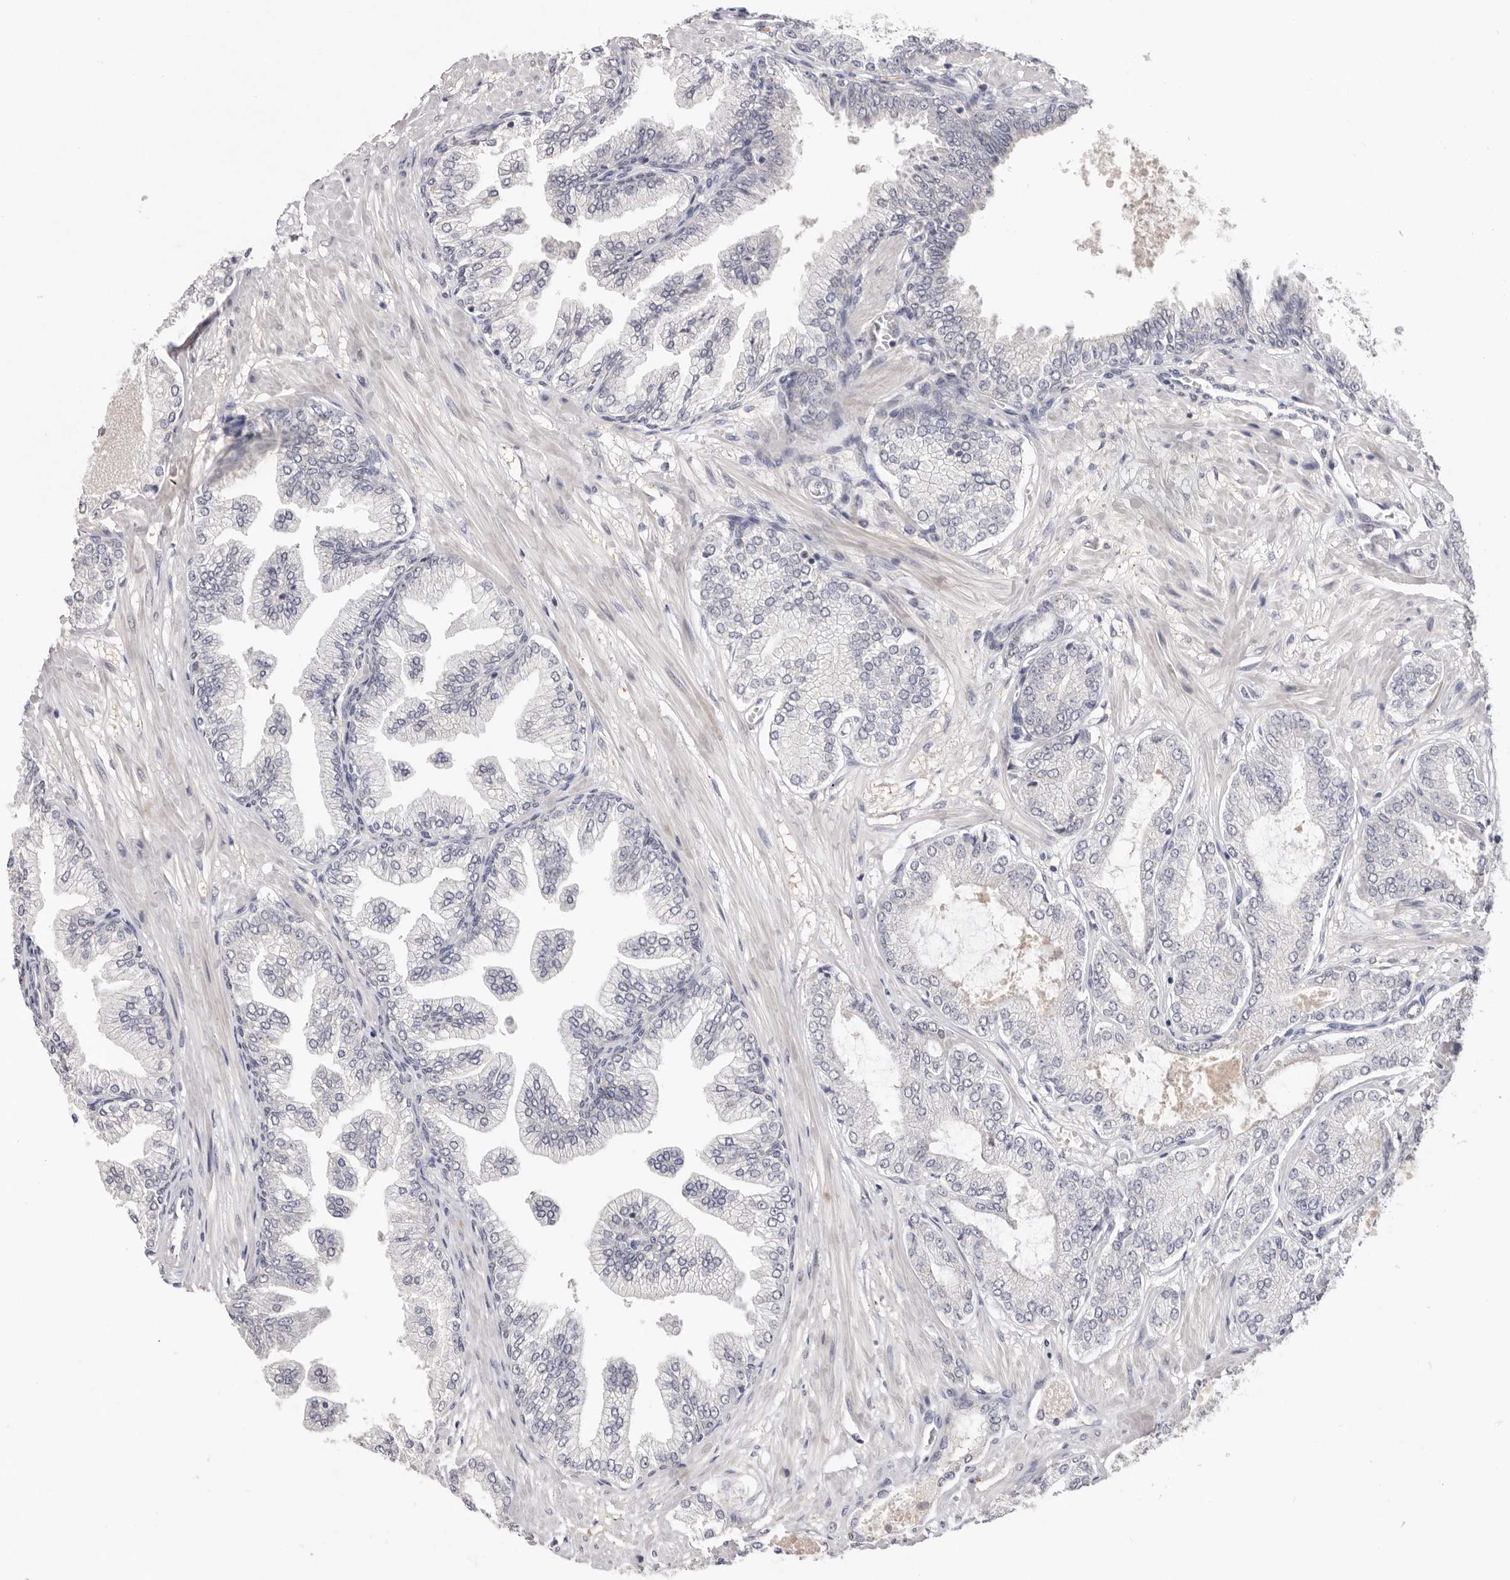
{"staining": {"intensity": "negative", "quantity": "none", "location": "none"}, "tissue": "prostate cancer", "cell_type": "Tumor cells", "image_type": "cancer", "snomed": [{"axis": "morphology", "description": "Adenocarcinoma, Low grade"}, {"axis": "topography", "description": "Prostate"}], "caption": "This is an immunohistochemistry (IHC) histopathology image of prostate cancer (low-grade adenocarcinoma). There is no expression in tumor cells.", "gene": "DOP1A", "patient": {"sex": "male", "age": 63}}